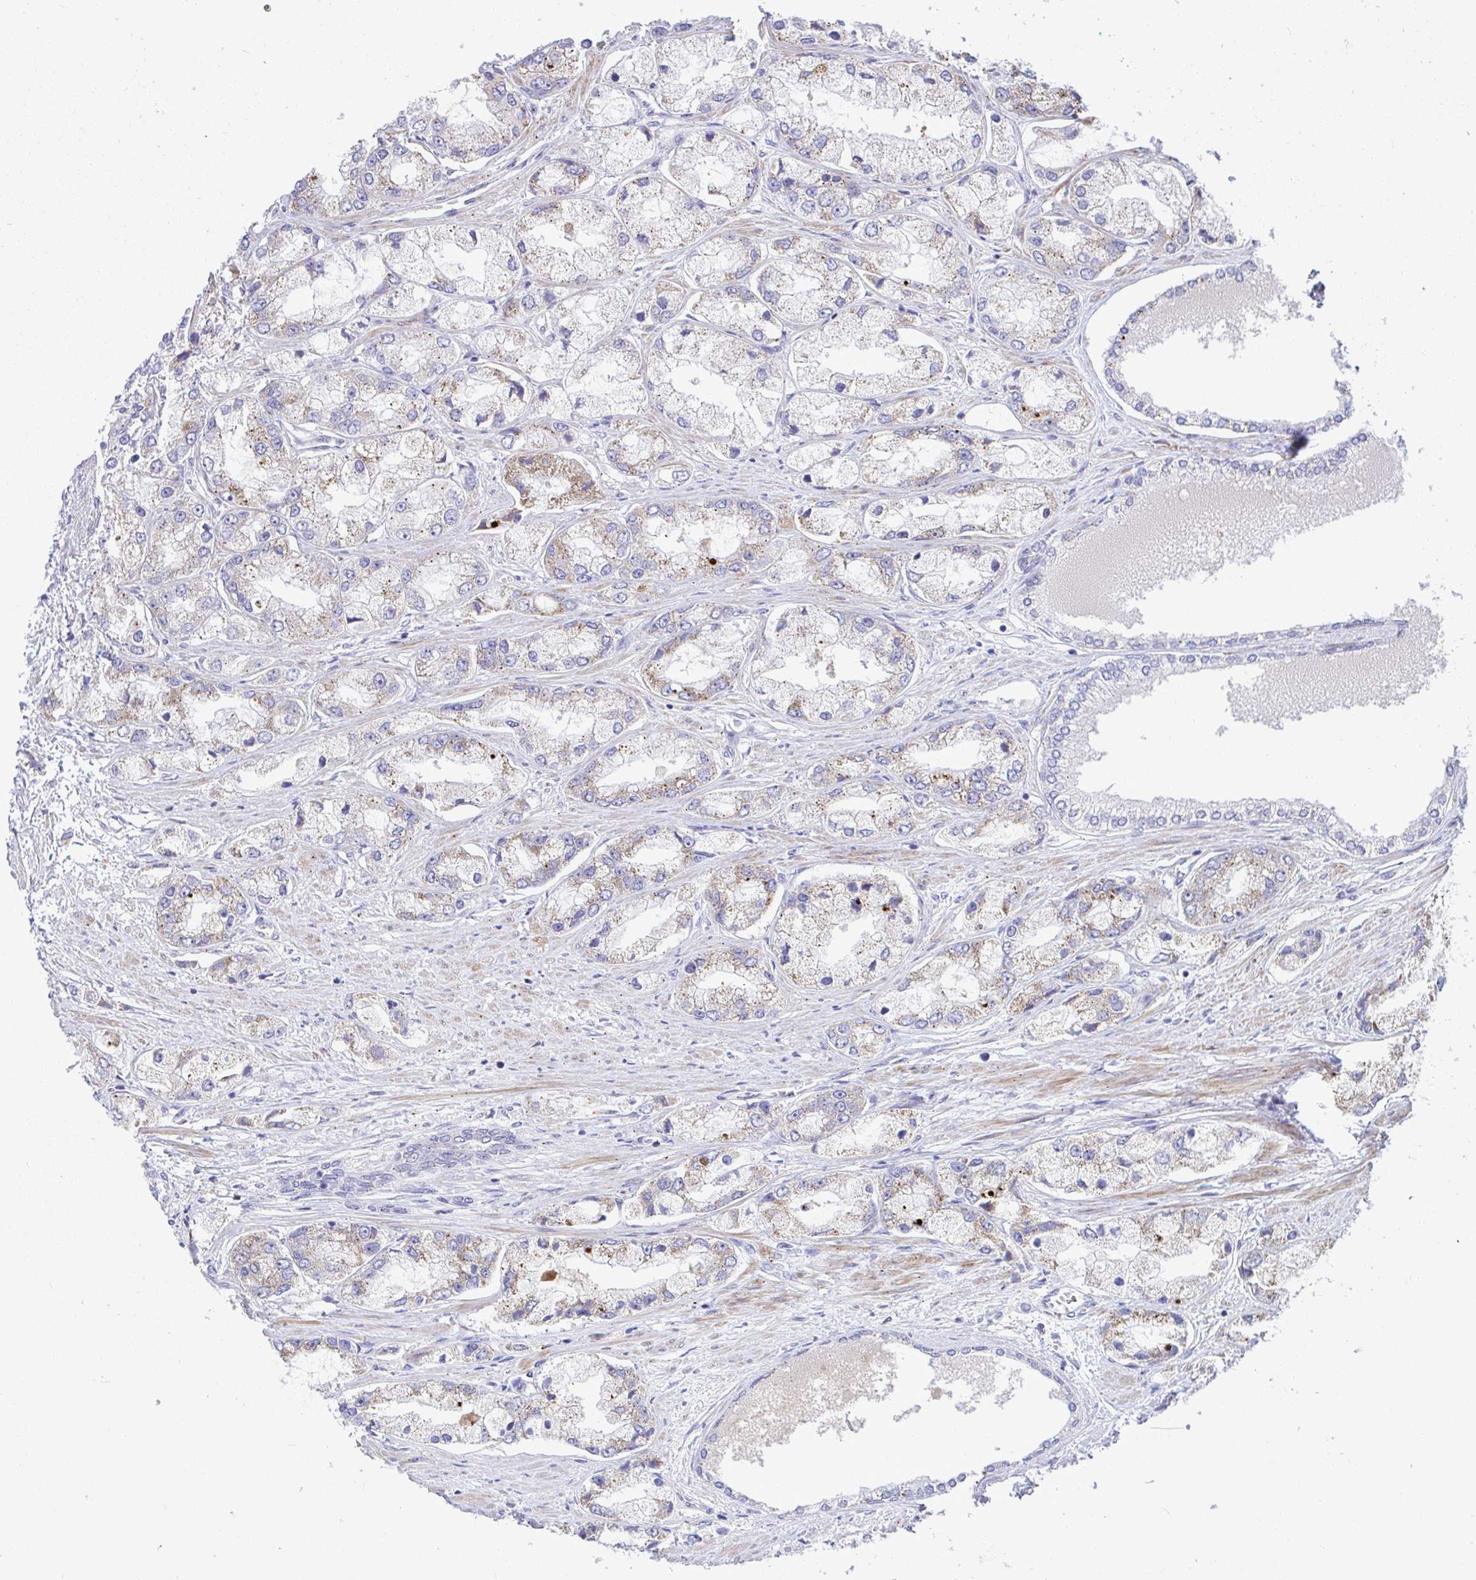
{"staining": {"intensity": "moderate", "quantity": "<25%", "location": "cytoplasmic/membranous"}, "tissue": "prostate cancer", "cell_type": "Tumor cells", "image_type": "cancer", "snomed": [{"axis": "morphology", "description": "Adenocarcinoma, Low grade"}, {"axis": "topography", "description": "Prostate"}], "caption": "Protein staining of prostate cancer (low-grade adenocarcinoma) tissue demonstrates moderate cytoplasmic/membranous positivity in approximately <25% of tumor cells.", "gene": "MRPS16", "patient": {"sex": "male", "age": 69}}